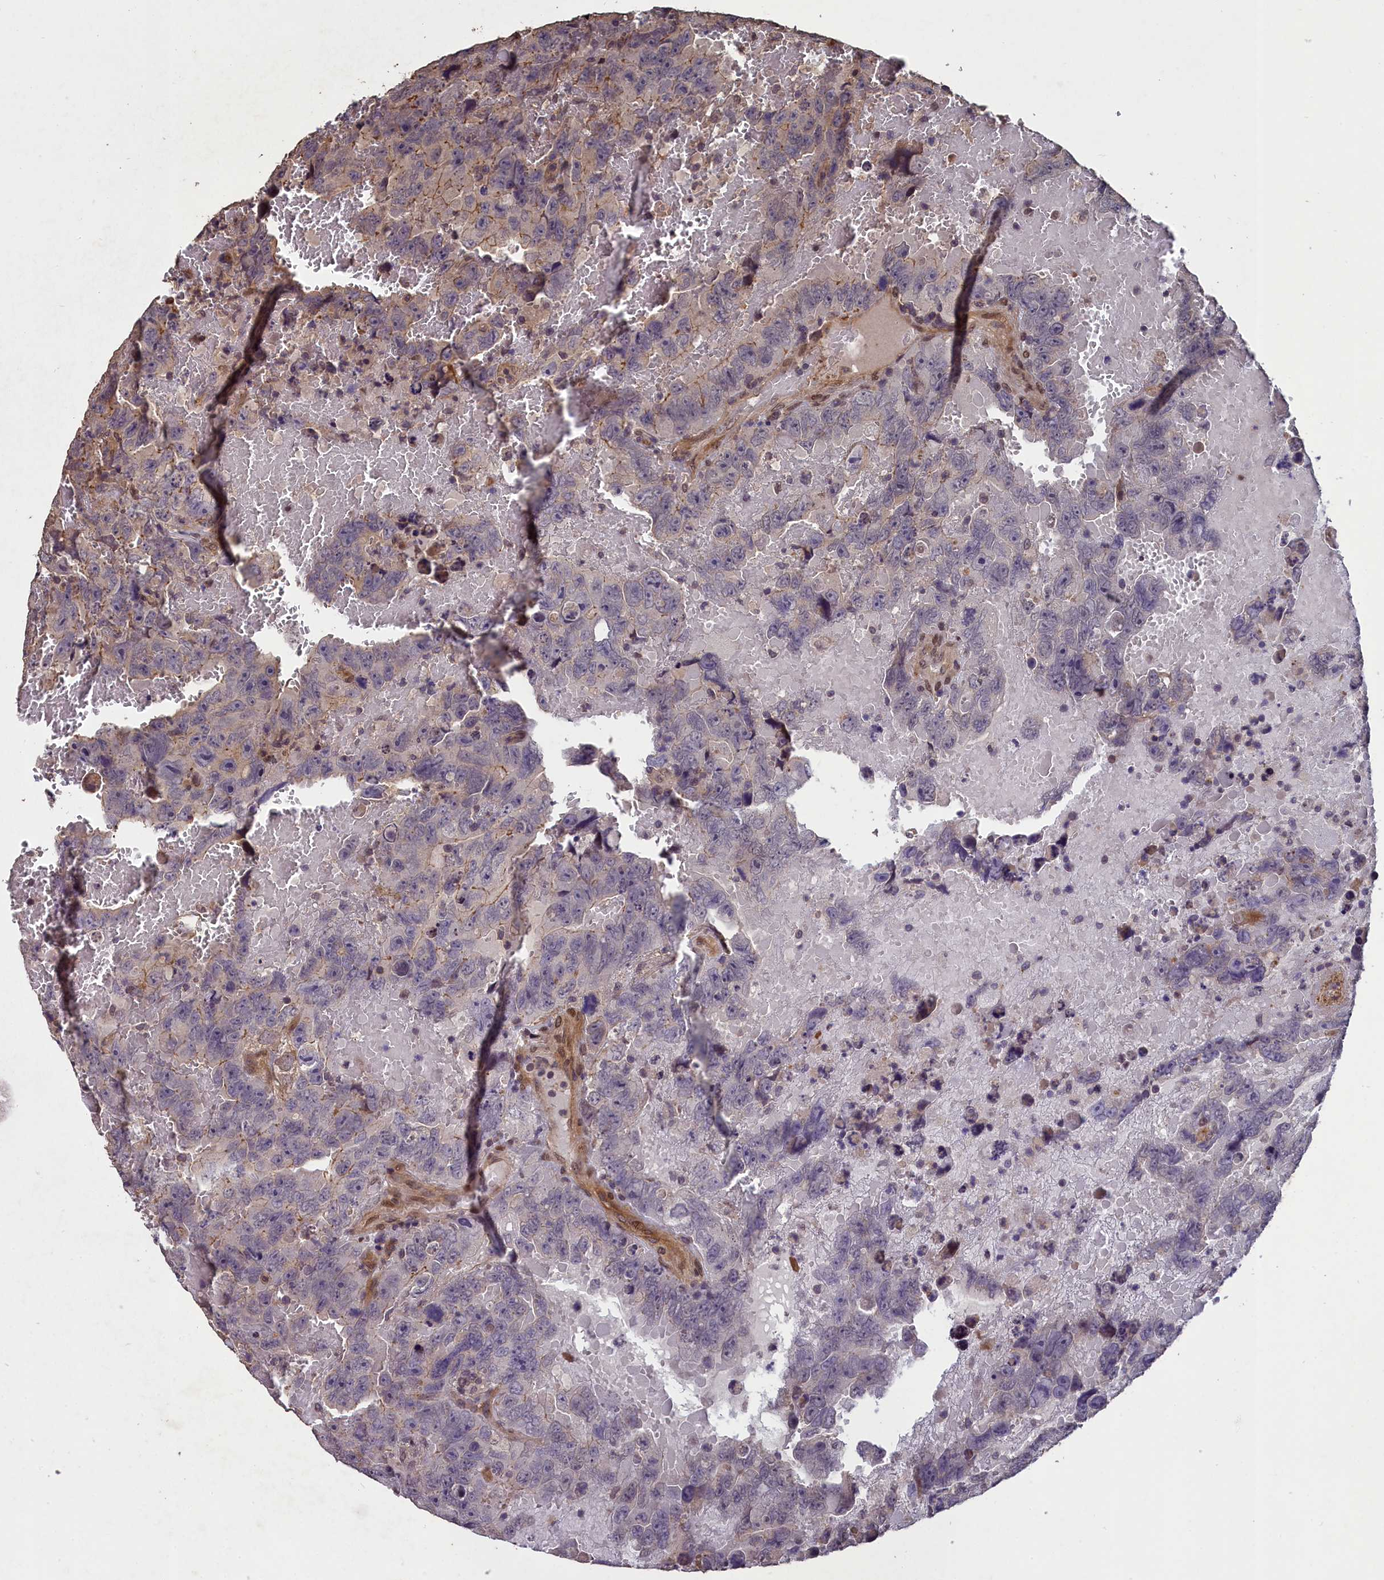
{"staining": {"intensity": "weak", "quantity": "<25%", "location": "cytoplasmic/membranous"}, "tissue": "testis cancer", "cell_type": "Tumor cells", "image_type": "cancer", "snomed": [{"axis": "morphology", "description": "Carcinoma, Embryonal, NOS"}, {"axis": "topography", "description": "Testis"}], "caption": "This is an immunohistochemistry image of testis cancer (embryonal carcinoma). There is no expression in tumor cells.", "gene": "CHD9", "patient": {"sex": "male", "age": 45}}